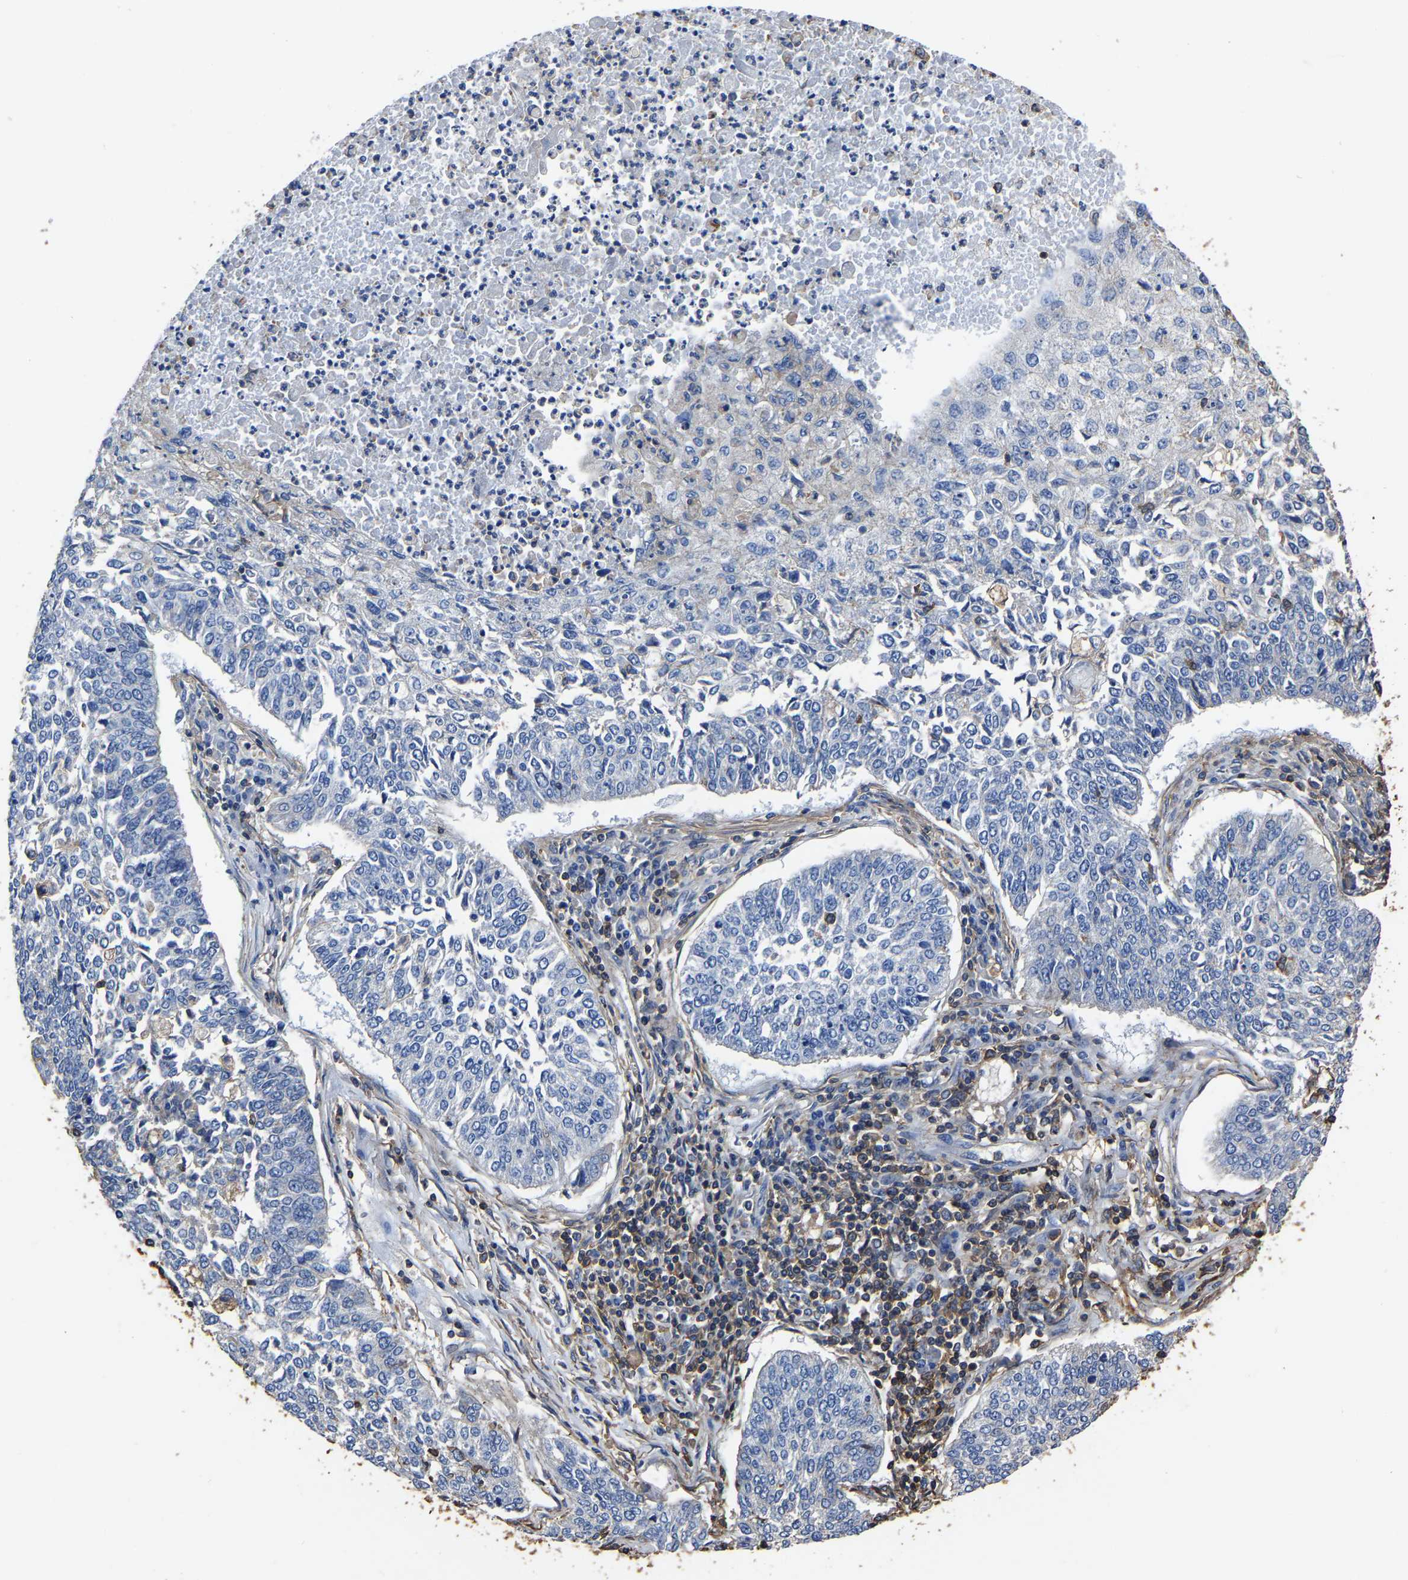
{"staining": {"intensity": "negative", "quantity": "none", "location": "none"}, "tissue": "lung cancer", "cell_type": "Tumor cells", "image_type": "cancer", "snomed": [{"axis": "morphology", "description": "Normal tissue, NOS"}, {"axis": "morphology", "description": "Squamous cell carcinoma, NOS"}, {"axis": "topography", "description": "Cartilage tissue"}, {"axis": "topography", "description": "Bronchus"}, {"axis": "topography", "description": "Lung"}], "caption": "Immunohistochemical staining of human lung cancer (squamous cell carcinoma) displays no significant positivity in tumor cells.", "gene": "ARMT1", "patient": {"sex": "female", "age": 49}}